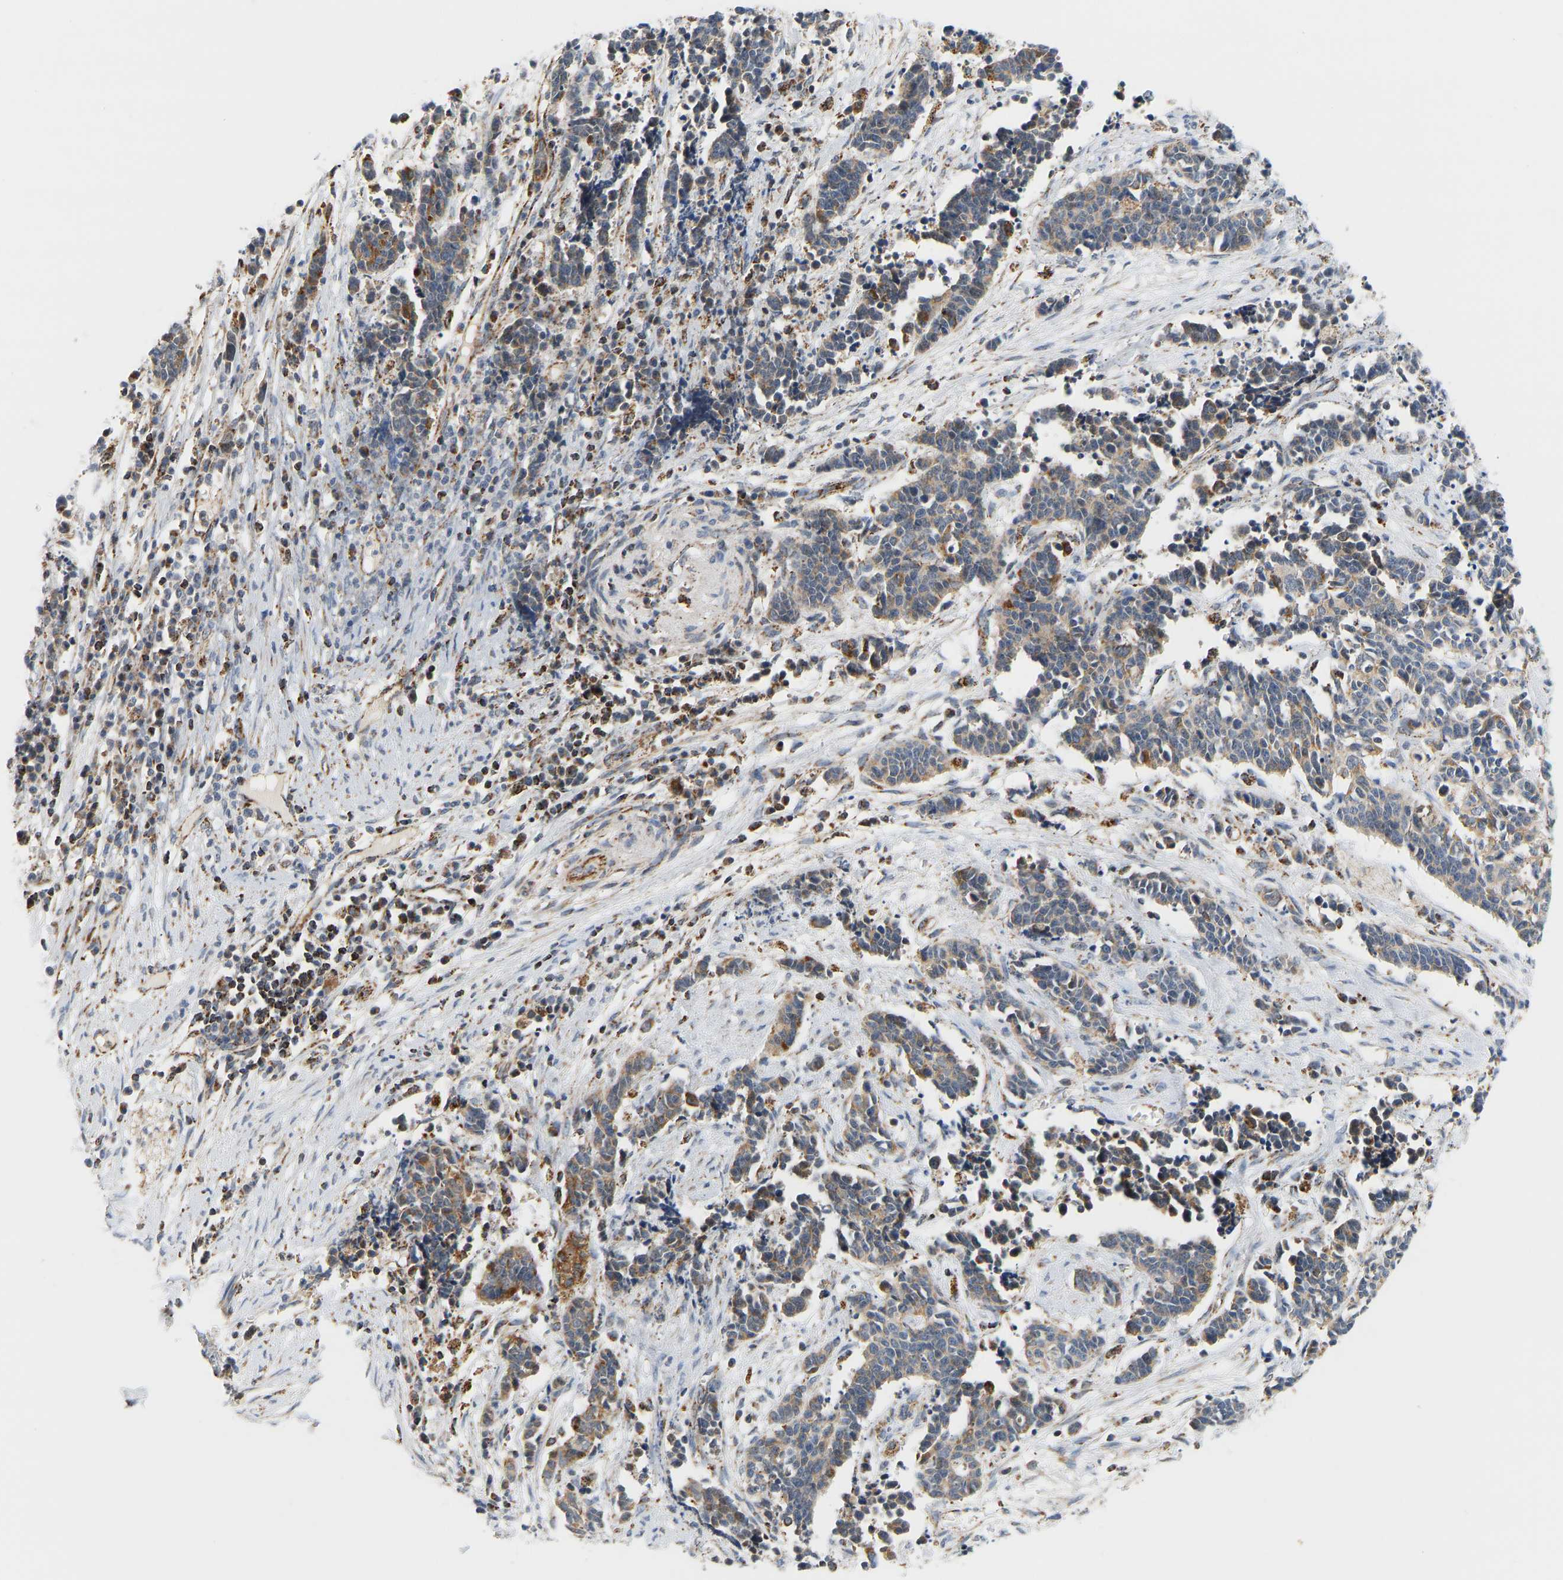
{"staining": {"intensity": "moderate", "quantity": "25%-75%", "location": "cytoplasmic/membranous"}, "tissue": "cervical cancer", "cell_type": "Tumor cells", "image_type": "cancer", "snomed": [{"axis": "morphology", "description": "Squamous cell carcinoma, NOS"}, {"axis": "topography", "description": "Cervix"}], "caption": "Tumor cells demonstrate moderate cytoplasmic/membranous positivity in about 25%-75% of cells in squamous cell carcinoma (cervical).", "gene": "GPSM2", "patient": {"sex": "female", "age": 35}}